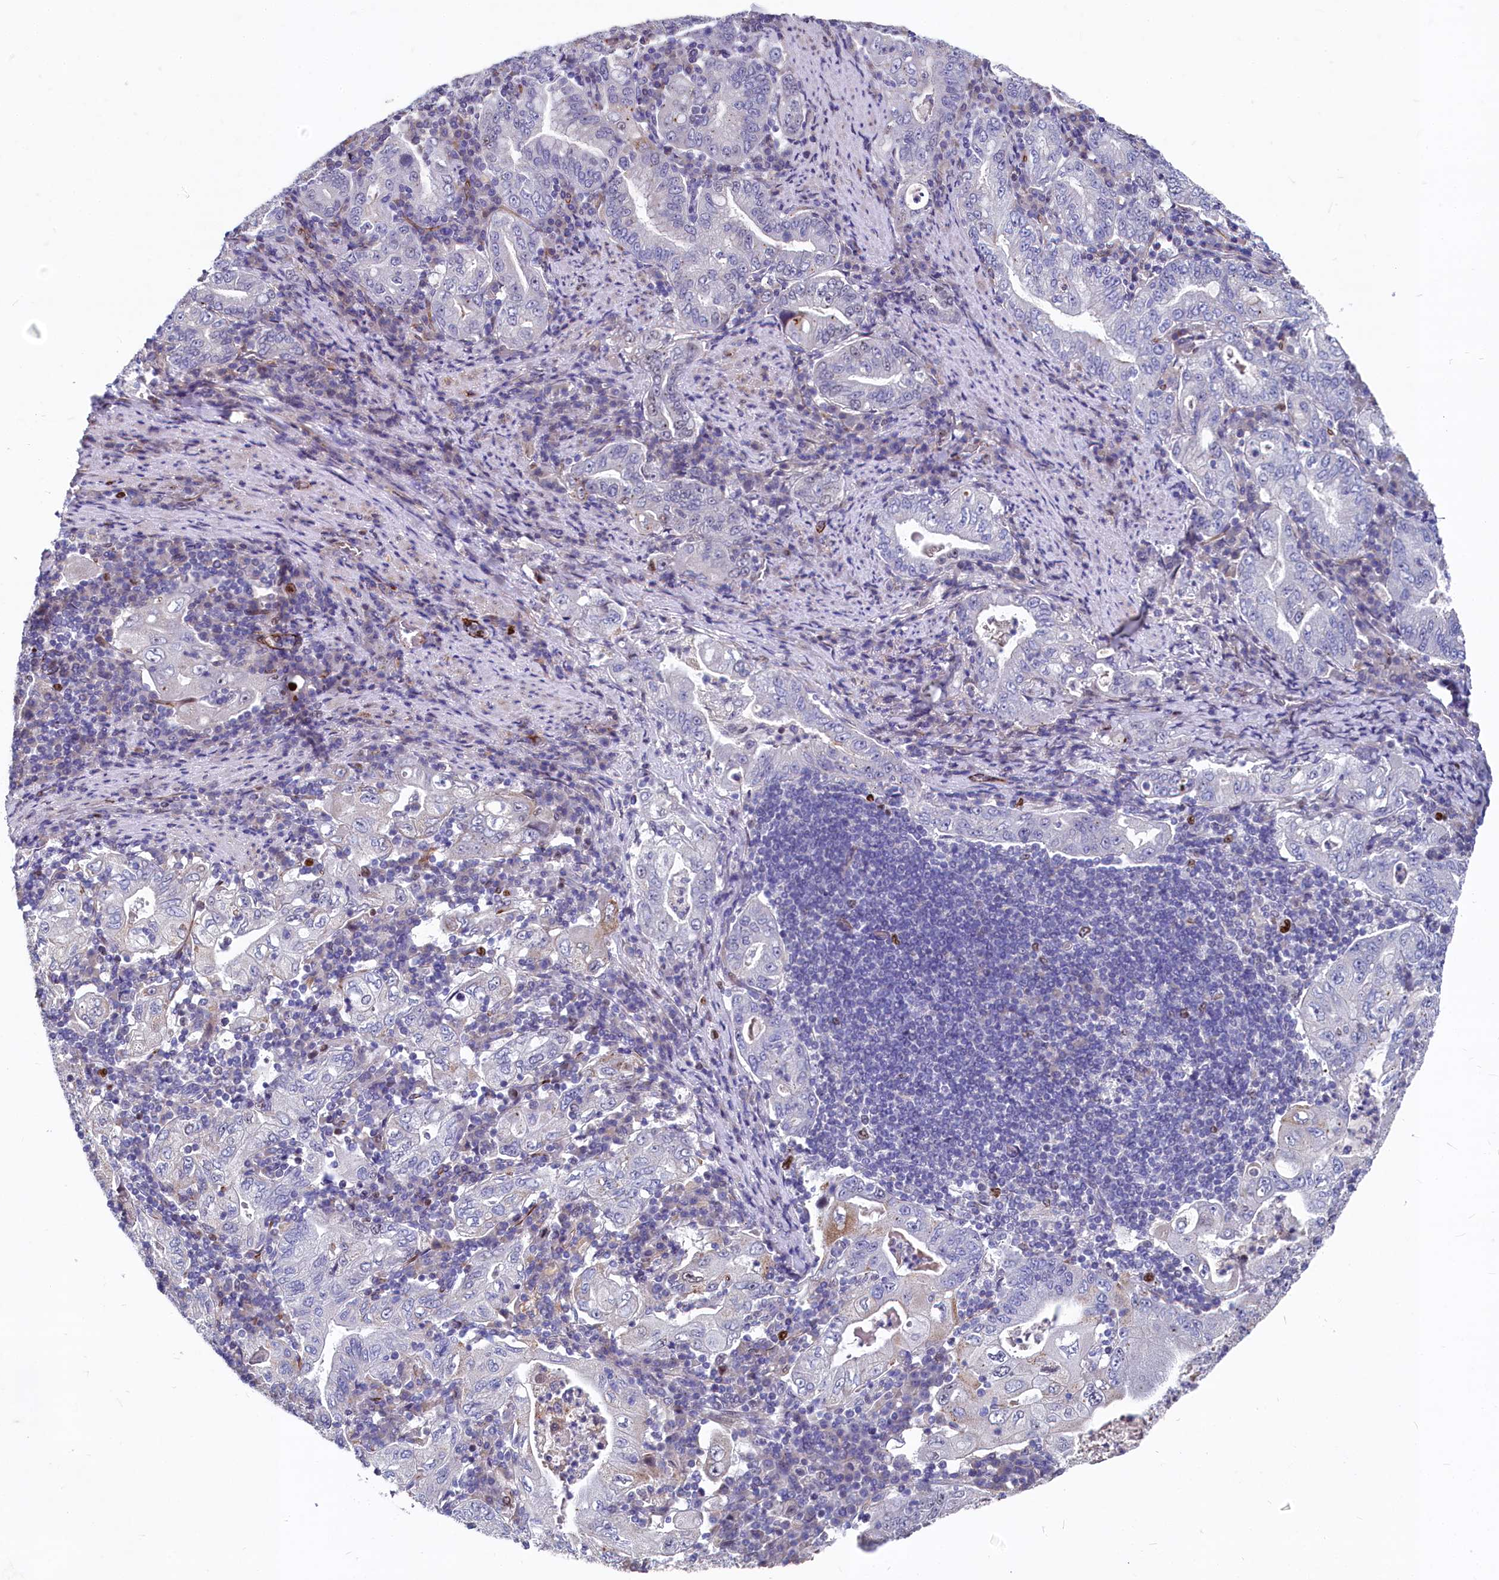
{"staining": {"intensity": "negative", "quantity": "none", "location": "none"}, "tissue": "stomach cancer", "cell_type": "Tumor cells", "image_type": "cancer", "snomed": [{"axis": "morphology", "description": "Normal tissue, NOS"}, {"axis": "morphology", "description": "Adenocarcinoma, NOS"}, {"axis": "topography", "description": "Esophagus"}, {"axis": "topography", "description": "Stomach, upper"}, {"axis": "topography", "description": "Peripheral nerve tissue"}], "caption": "Adenocarcinoma (stomach) stained for a protein using immunohistochemistry (IHC) demonstrates no positivity tumor cells.", "gene": "ASXL3", "patient": {"sex": "male", "age": 62}}